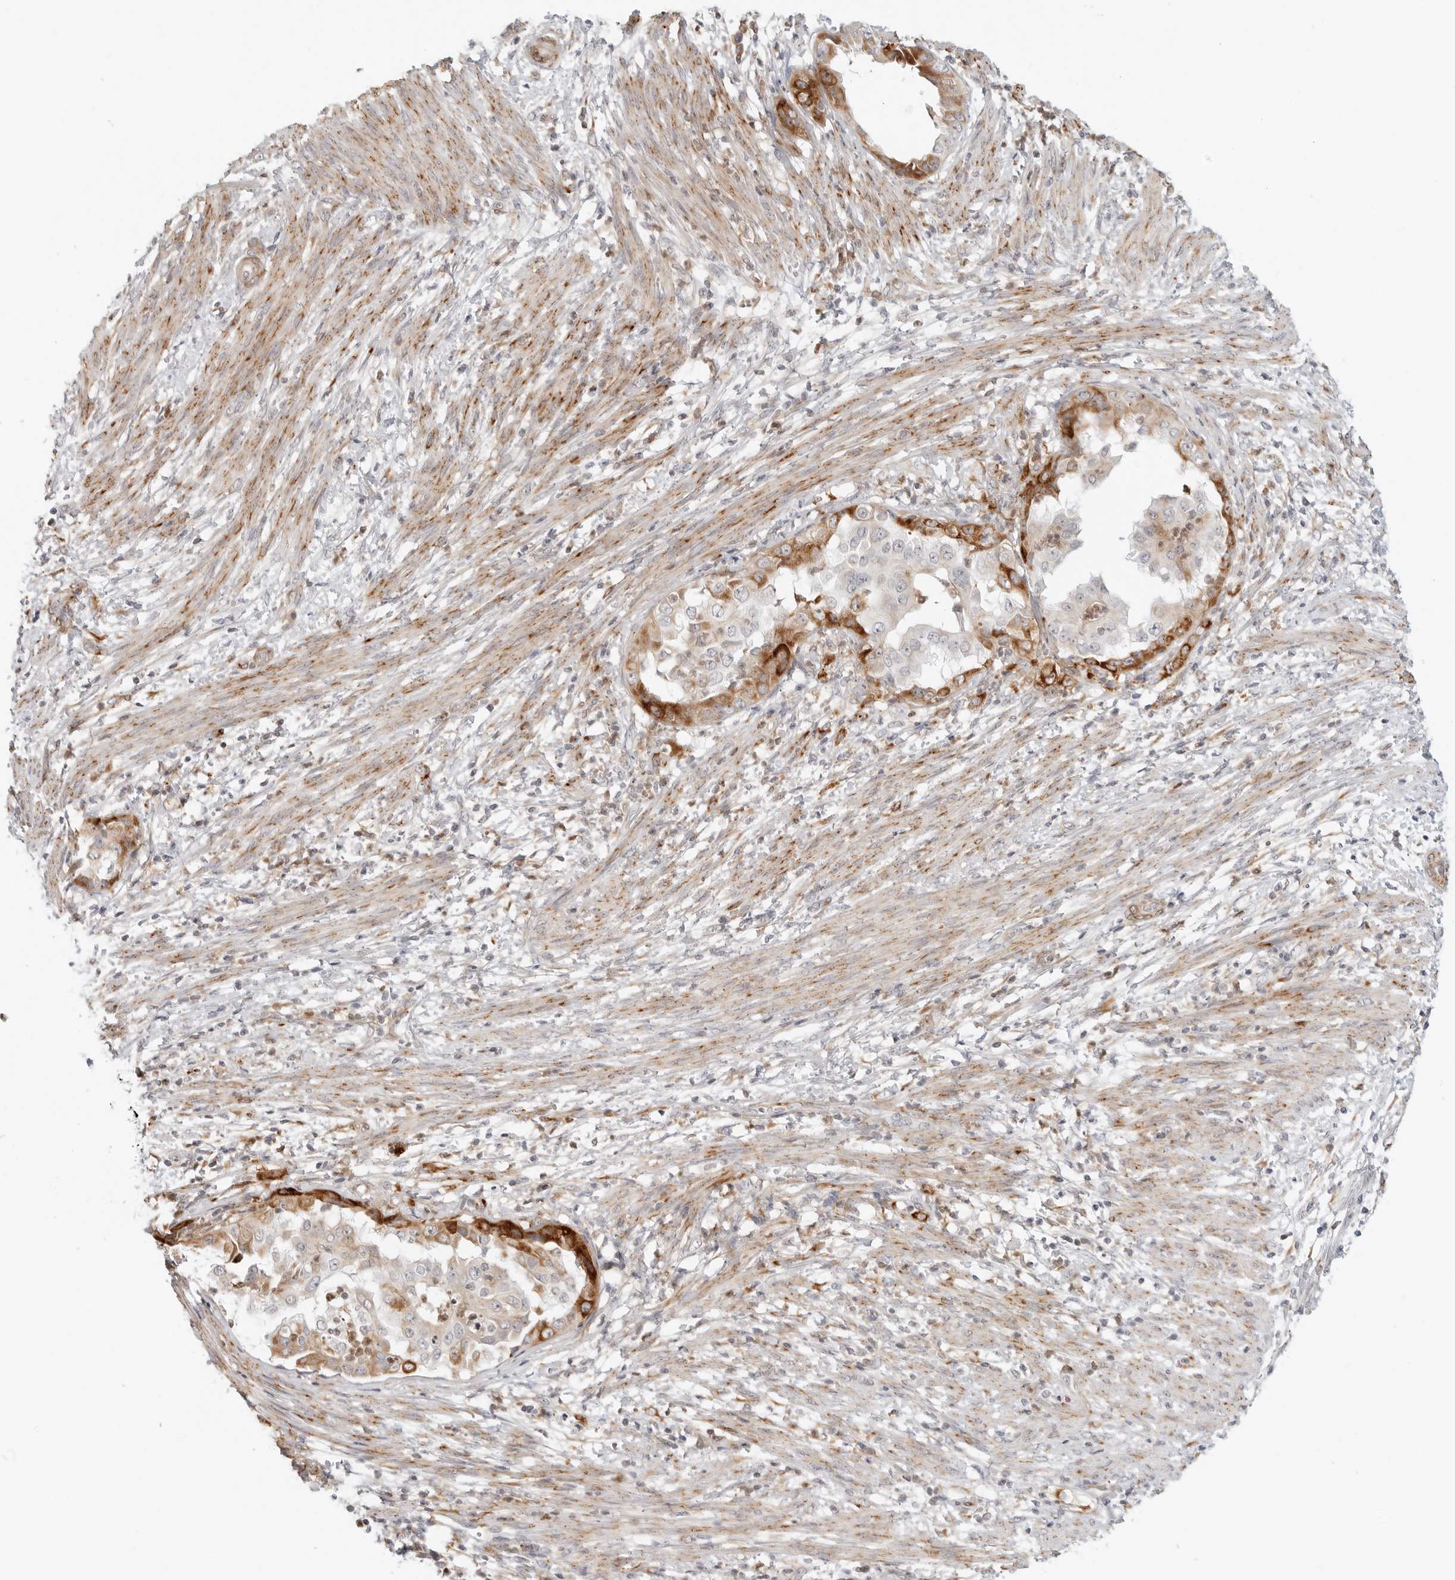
{"staining": {"intensity": "strong", "quantity": "25%-75%", "location": "cytoplasmic/membranous"}, "tissue": "endometrial cancer", "cell_type": "Tumor cells", "image_type": "cancer", "snomed": [{"axis": "morphology", "description": "Adenocarcinoma, NOS"}, {"axis": "topography", "description": "Endometrium"}], "caption": "Protein staining displays strong cytoplasmic/membranous positivity in approximately 25%-75% of tumor cells in endometrial adenocarcinoma.", "gene": "C1QTNF1", "patient": {"sex": "female", "age": 85}}